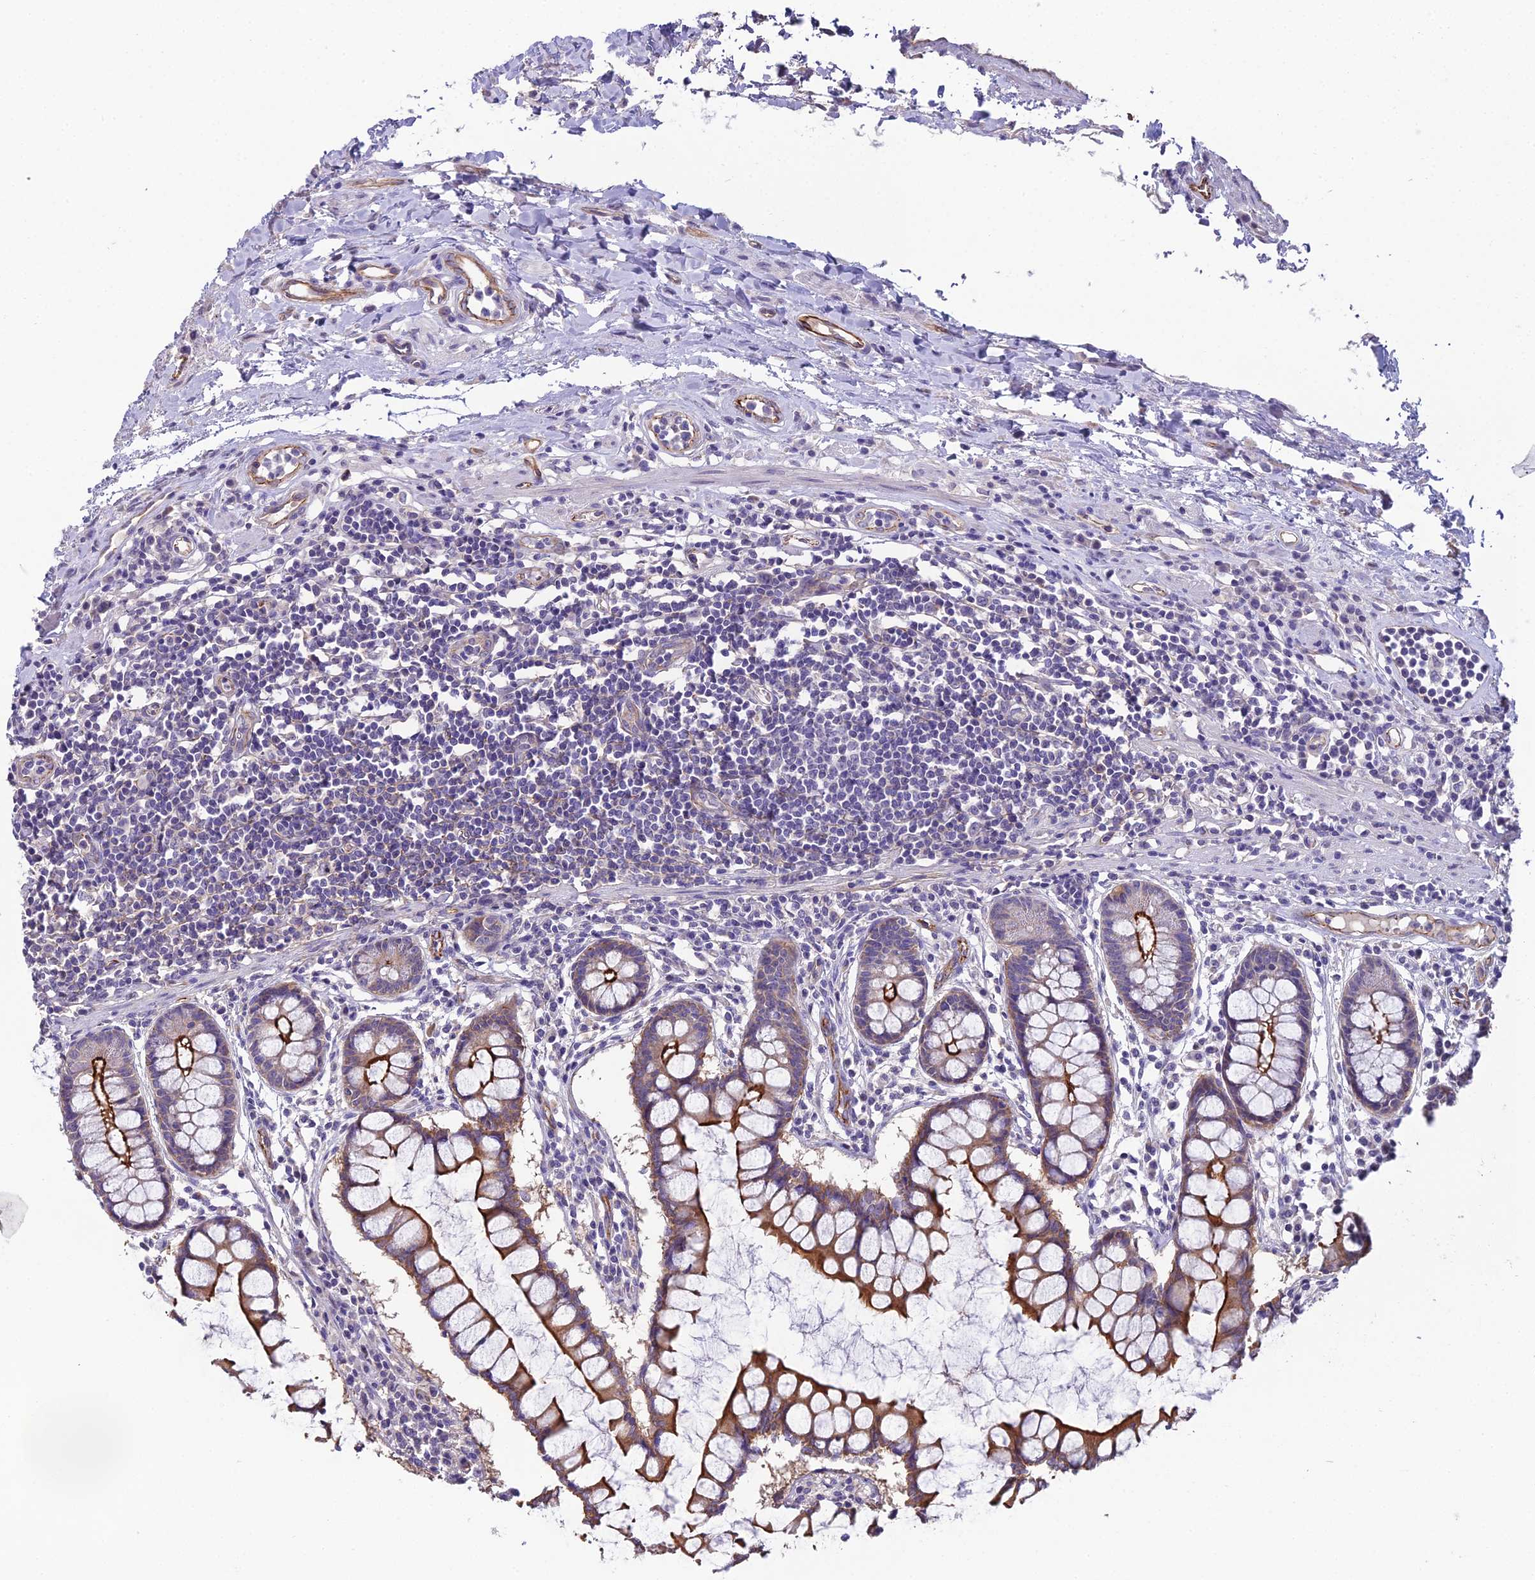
{"staining": {"intensity": "moderate", "quantity": ">75%", "location": "cytoplasmic/membranous"}, "tissue": "colon", "cell_type": "Endothelial cells", "image_type": "normal", "snomed": [{"axis": "morphology", "description": "Normal tissue, NOS"}, {"axis": "morphology", "description": "Adenocarcinoma, NOS"}, {"axis": "topography", "description": "Colon"}], "caption": "The histopathology image displays staining of unremarkable colon, revealing moderate cytoplasmic/membranous protein staining (brown color) within endothelial cells.", "gene": "CFAP47", "patient": {"sex": "female", "age": 55}}